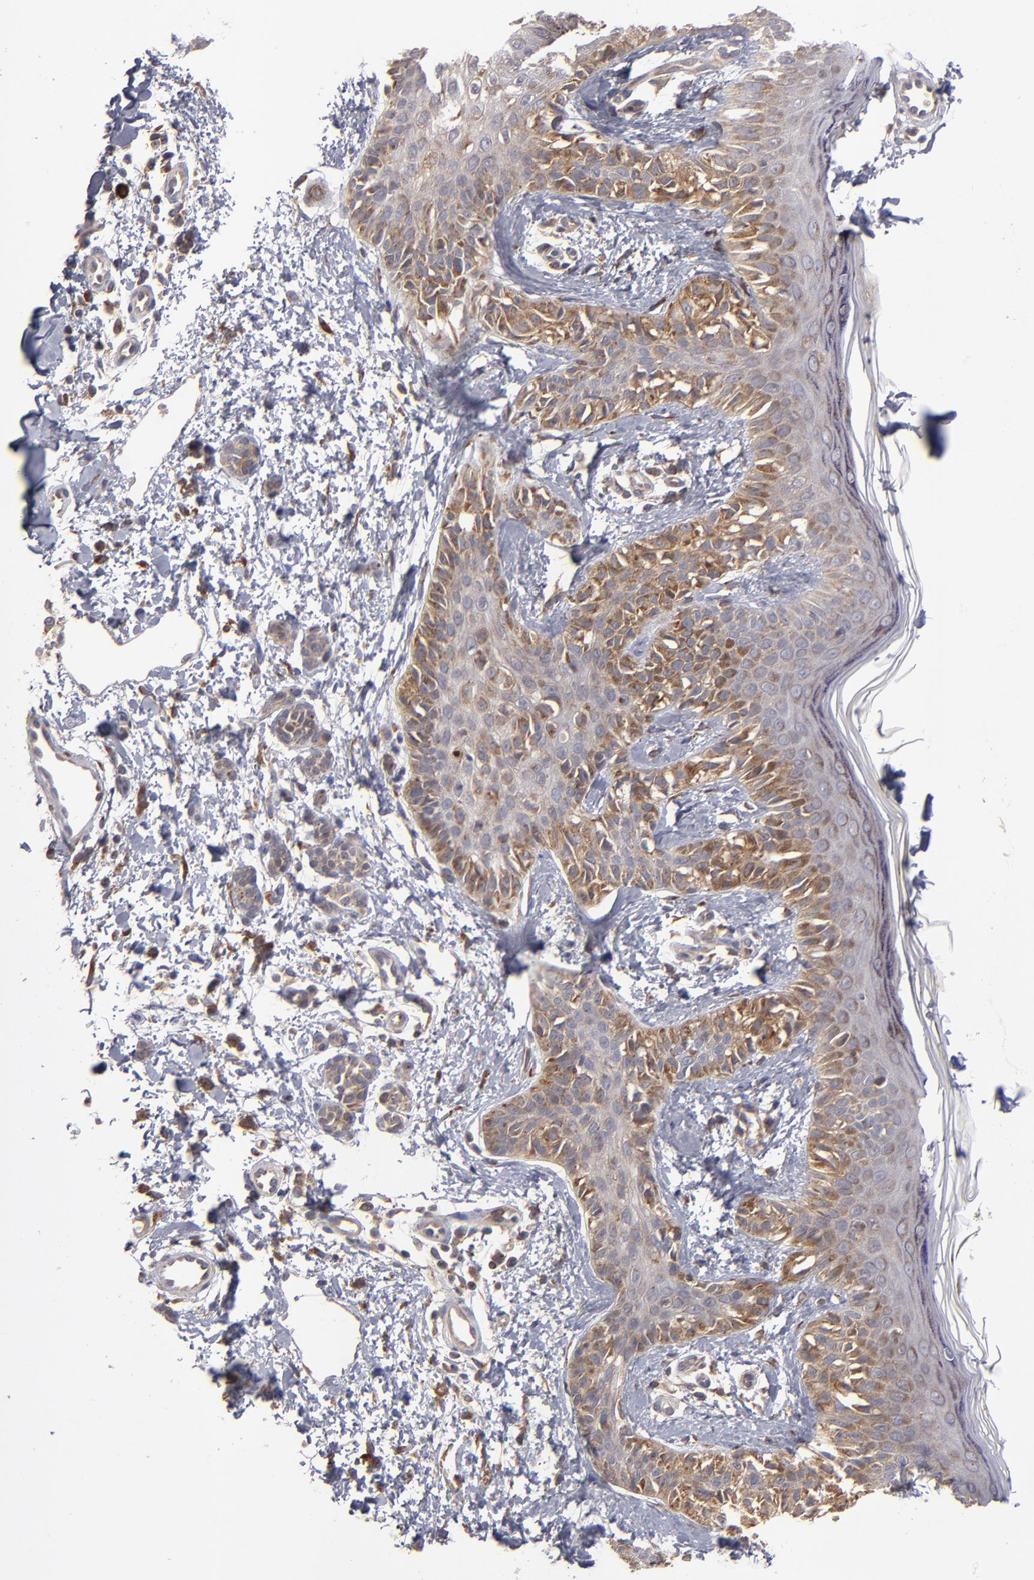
{"staining": {"intensity": "moderate", "quantity": ">75%", "location": "cytoplasmic/membranous"}, "tissue": "melanoma", "cell_type": "Tumor cells", "image_type": "cancer", "snomed": [{"axis": "morphology", "description": "Normal tissue, NOS"}, {"axis": "morphology", "description": "Malignant melanoma, NOS"}, {"axis": "topography", "description": "Skin"}], "caption": "Melanoma tissue demonstrates moderate cytoplasmic/membranous staining in about >75% of tumor cells, visualized by immunohistochemistry. The staining was performed using DAB (3,3'-diaminobenzidine) to visualize the protein expression in brown, while the nuclei were stained in blue with hematoxylin (Magnification: 20x).", "gene": "SND1", "patient": {"sex": "male", "age": 83}}